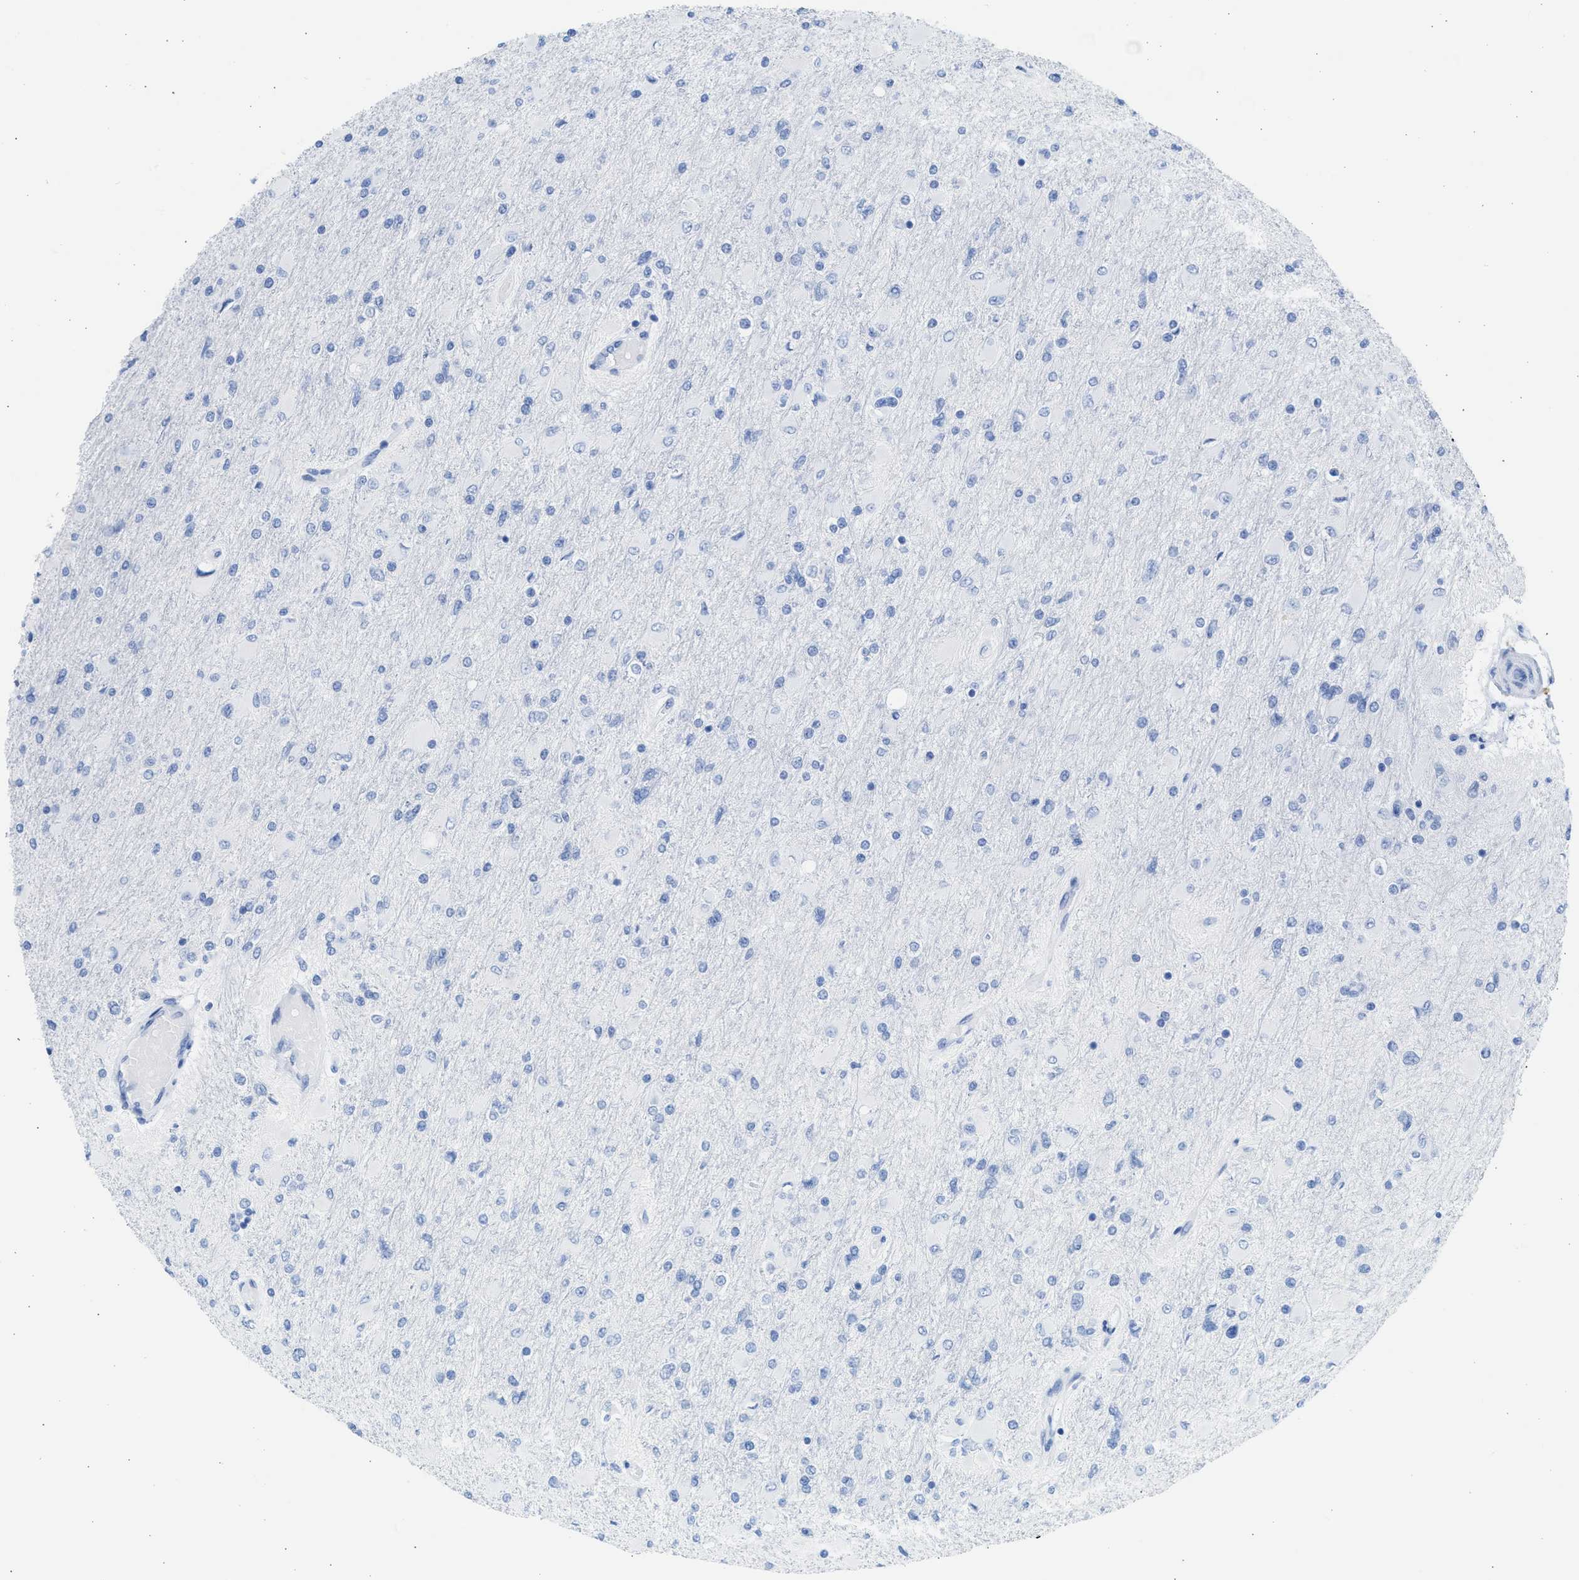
{"staining": {"intensity": "negative", "quantity": "none", "location": "none"}, "tissue": "glioma", "cell_type": "Tumor cells", "image_type": "cancer", "snomed": [{"axis": "morphology", "description": "Glioma, malignant, High grade"}, {"axis": "topography", "description": "Cerebral cortex"}], "caption": "This is an immunohistochemistry histopathology image of malignant glioma (high-grade). There is no expression in tumor cells.", "gene": "SPATA3", "patient": {"sex": "female", "age": 36}}